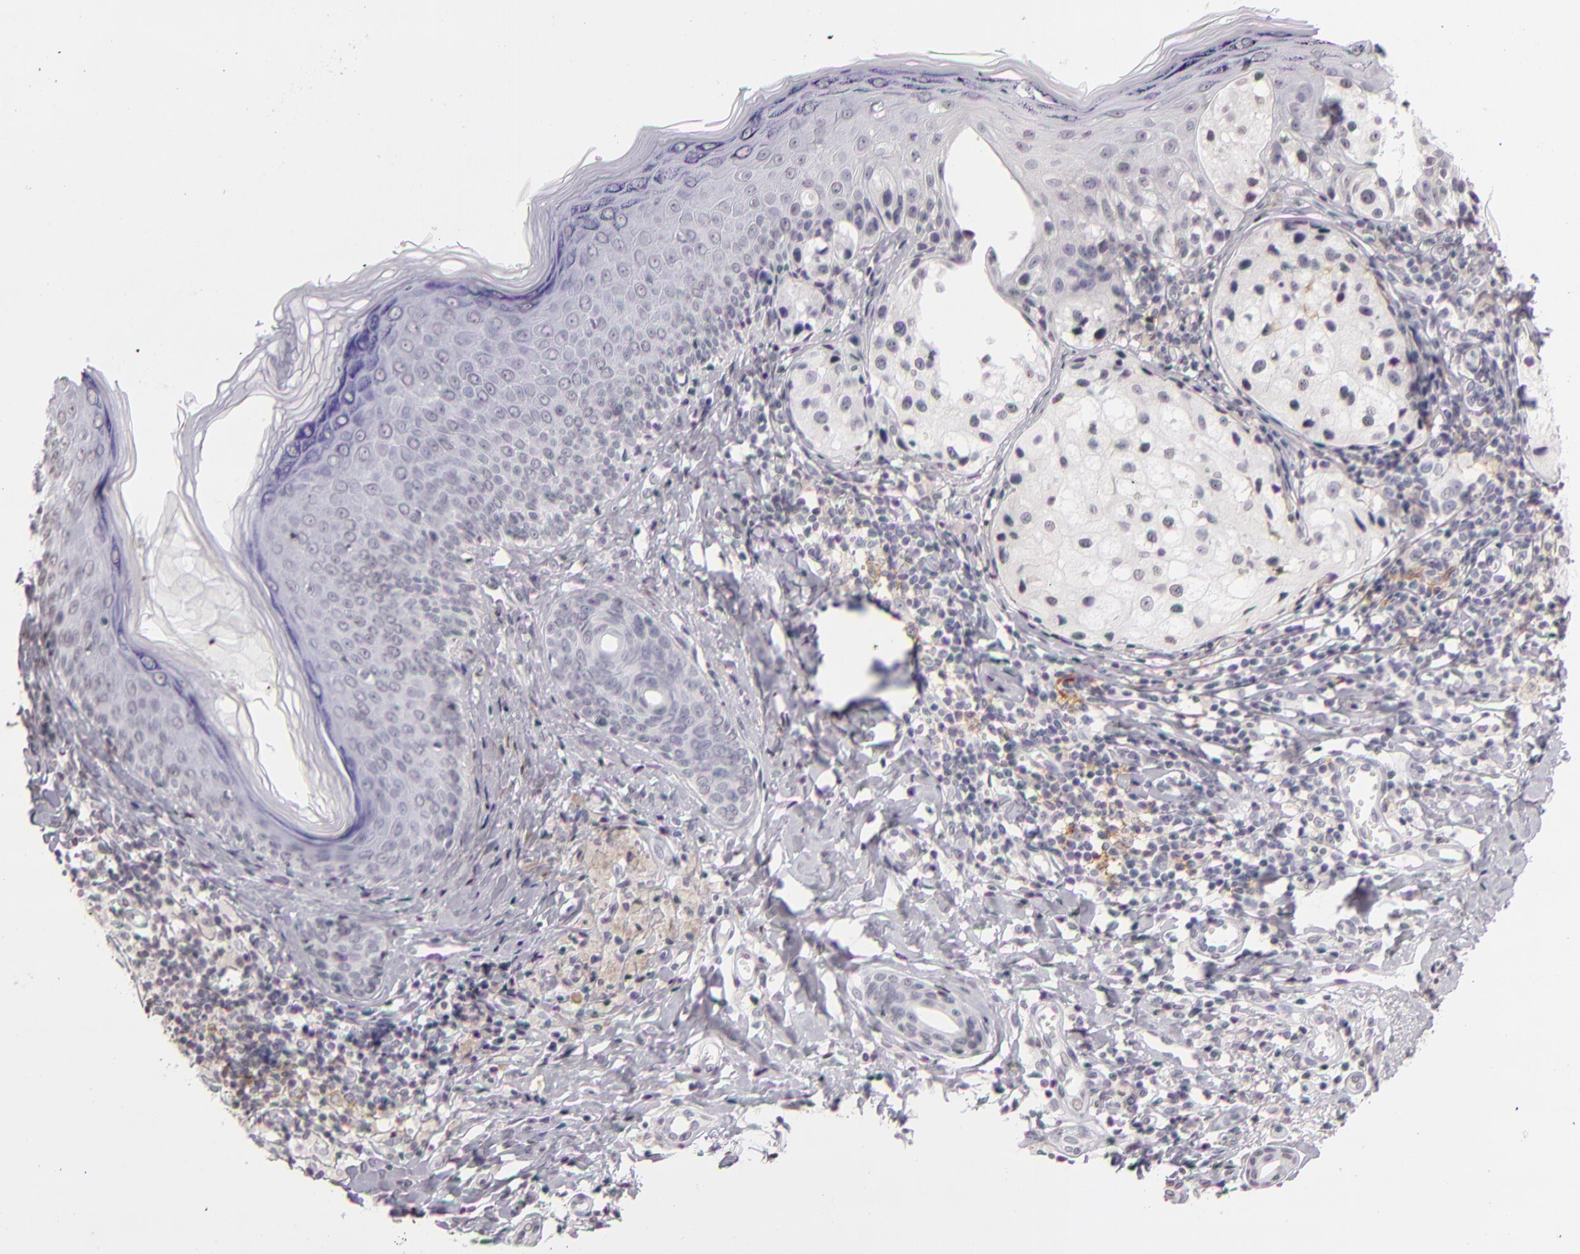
{"staining": {"intensity": "negative", "quantity": "none", "location": "none"}, "tissue": "melanoma", "cell_type": "Tumor cells", "image_type": "cancer", "snomed": [{"axis": "morphology", "description": "Malignant melanoma, NOS"}, {"axis": "topography", "description": "Skin"}], "caption": "Tumor cells show no significant protein staining in malignant melanoma. (Brightfield microscopy of DAB (3,3'-diaminobenzidine) IHC at high magnification).", "gene": "CD40", "patient": {"sex": "male", "age": 23}}